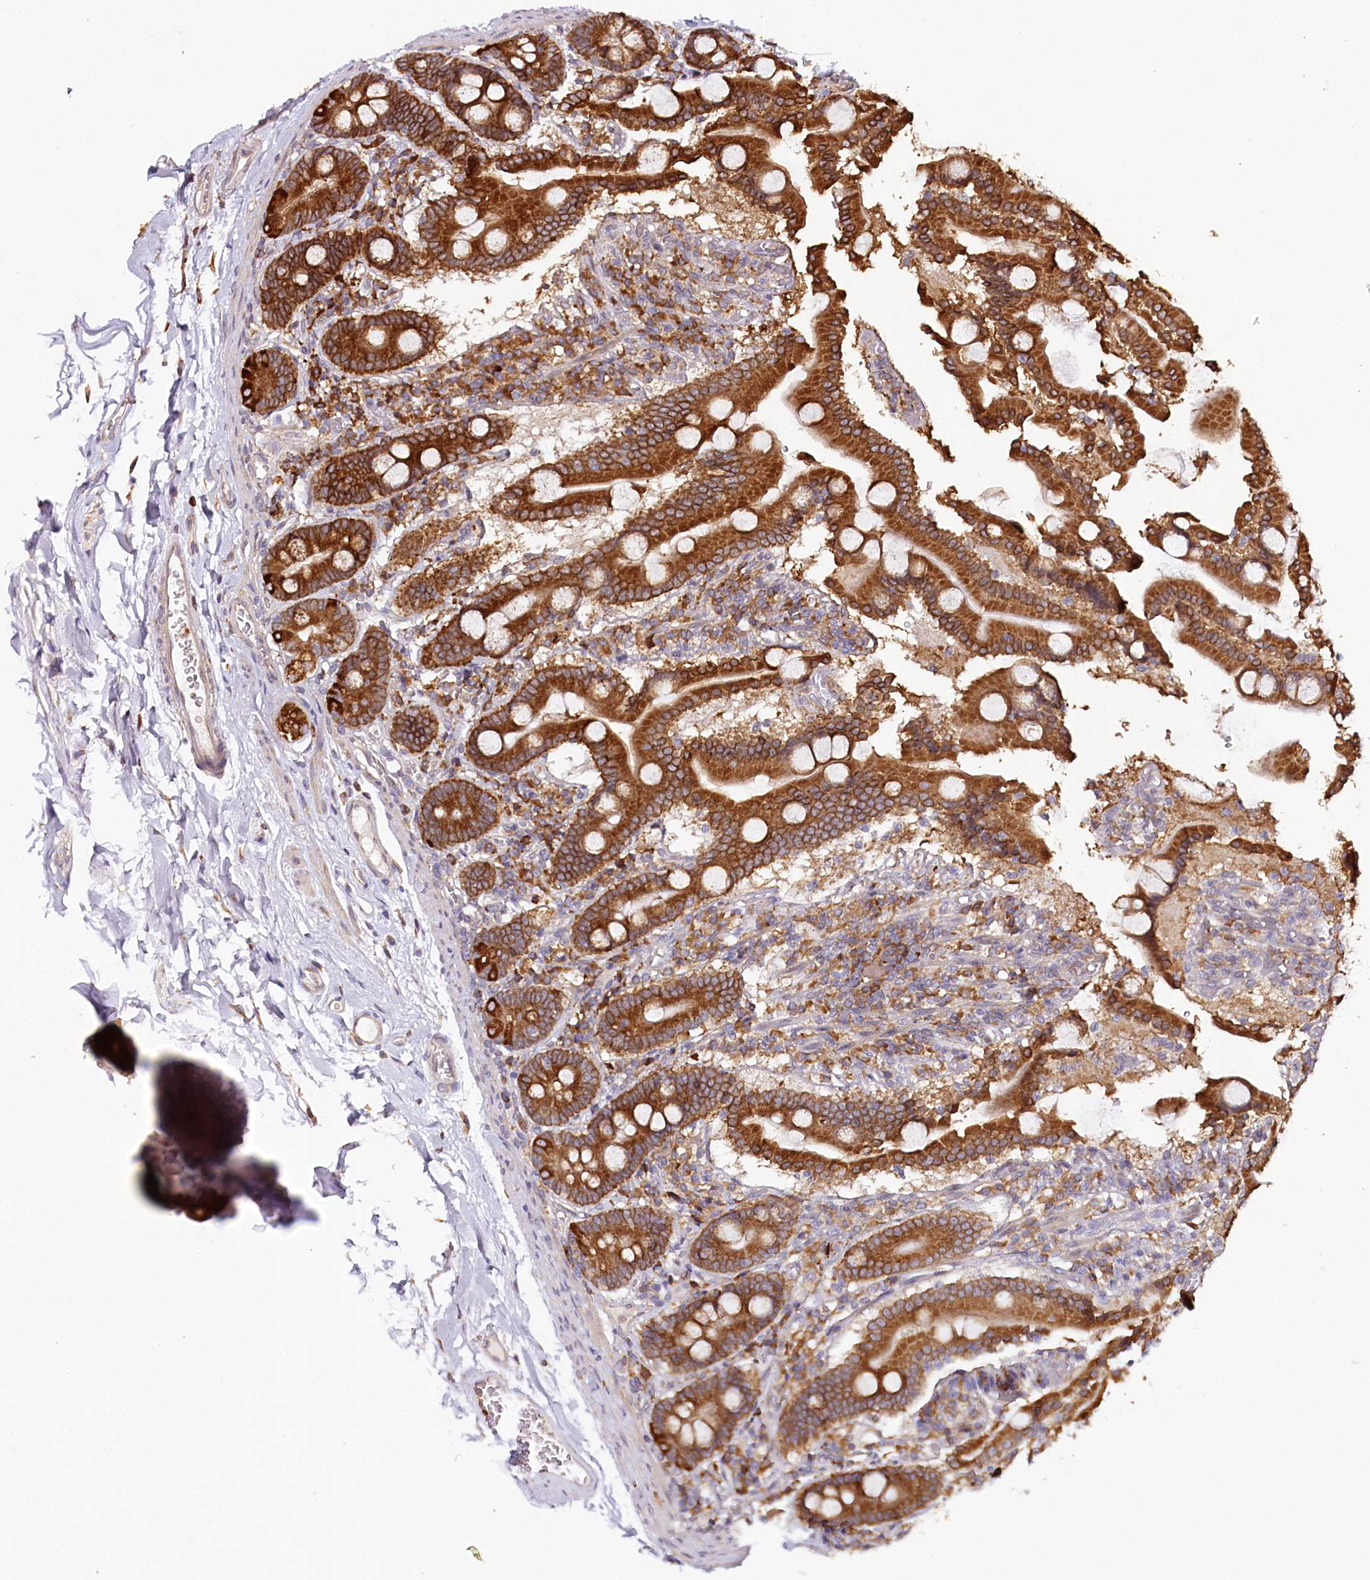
{"staining": {"intensity": "strong", "quantity": ">75%", "location": "cytoplasmic/membranous"}, "tissue": "duodenum", "cell_type": "Glandular cells", "image_type": "normal", "snomed": [{"axis": "morphology", "description": "Normal tissue, NOS"}, {"axis": "topography", "description": "Duodenum"}], "caption": "Protein analysis of normal duodenum shows strong cytoplasmic/membranous expression in about >75% of glandular cells. (IHC, brightfield microscopy, high magnification).", "gene": "VEGFA", "patient": {"sex": "male", "age": 55}}